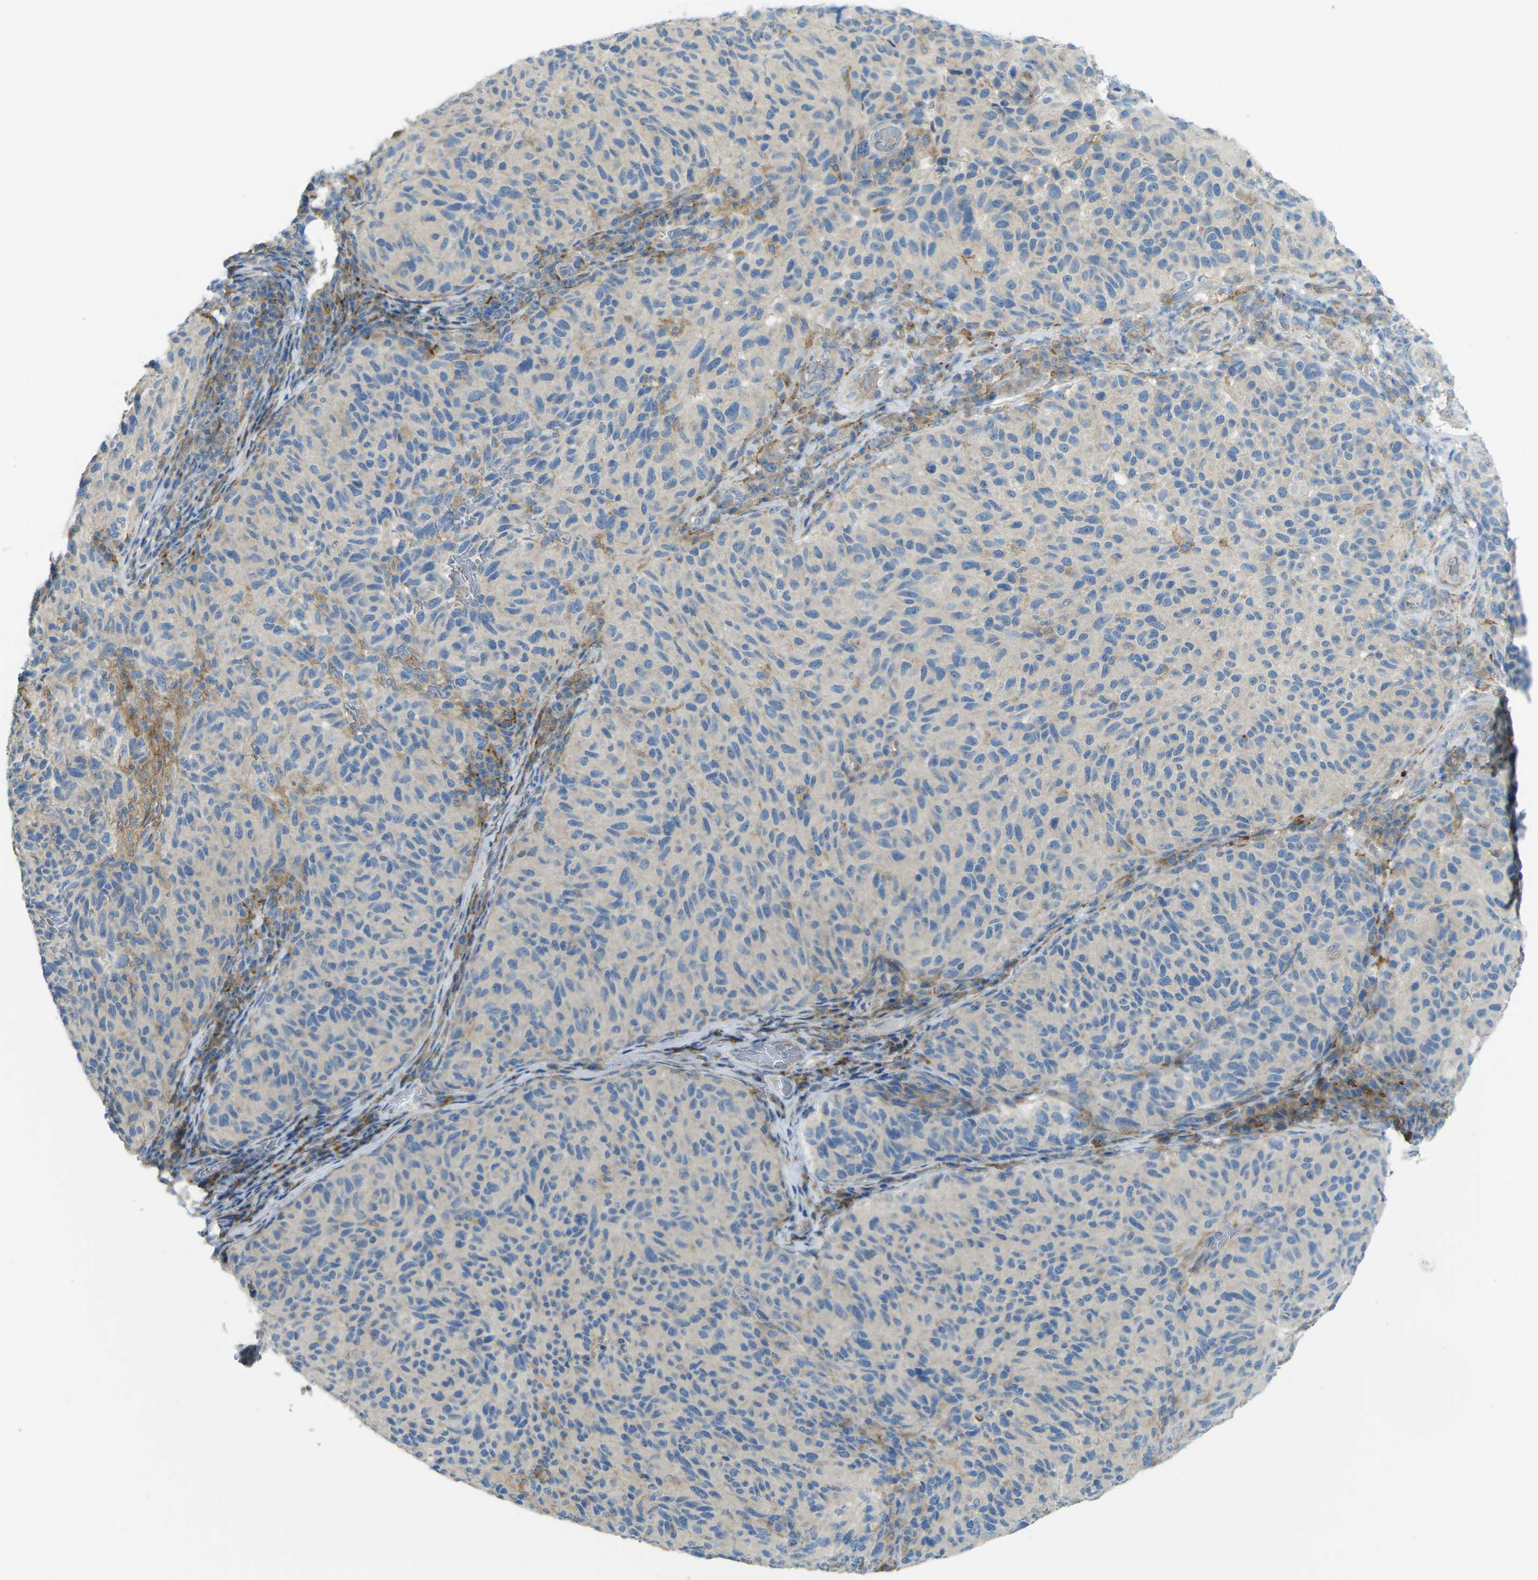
{"staining": {"intensity": "negative", "quantity": "none", "location": "none"}, "tissue": "melanoma", "cell_type": "Tumor cells", "image_type": "cancer", "snomed": [{"axis": "morphology", "description": "Malignant melanoma, NOS"}, {"axis": "topography", "description": "Skin"}], "caption": "Protein analysis of melanoma shows no significant positivity in tumor cells. The staining is performed using DAB (3,3'-diaminobenzidine) brown chromogen with nuclei counter-stained in using hematoxylin.", "gene": "MYLK4", "patient": {"sex": "female", "age": 73}}